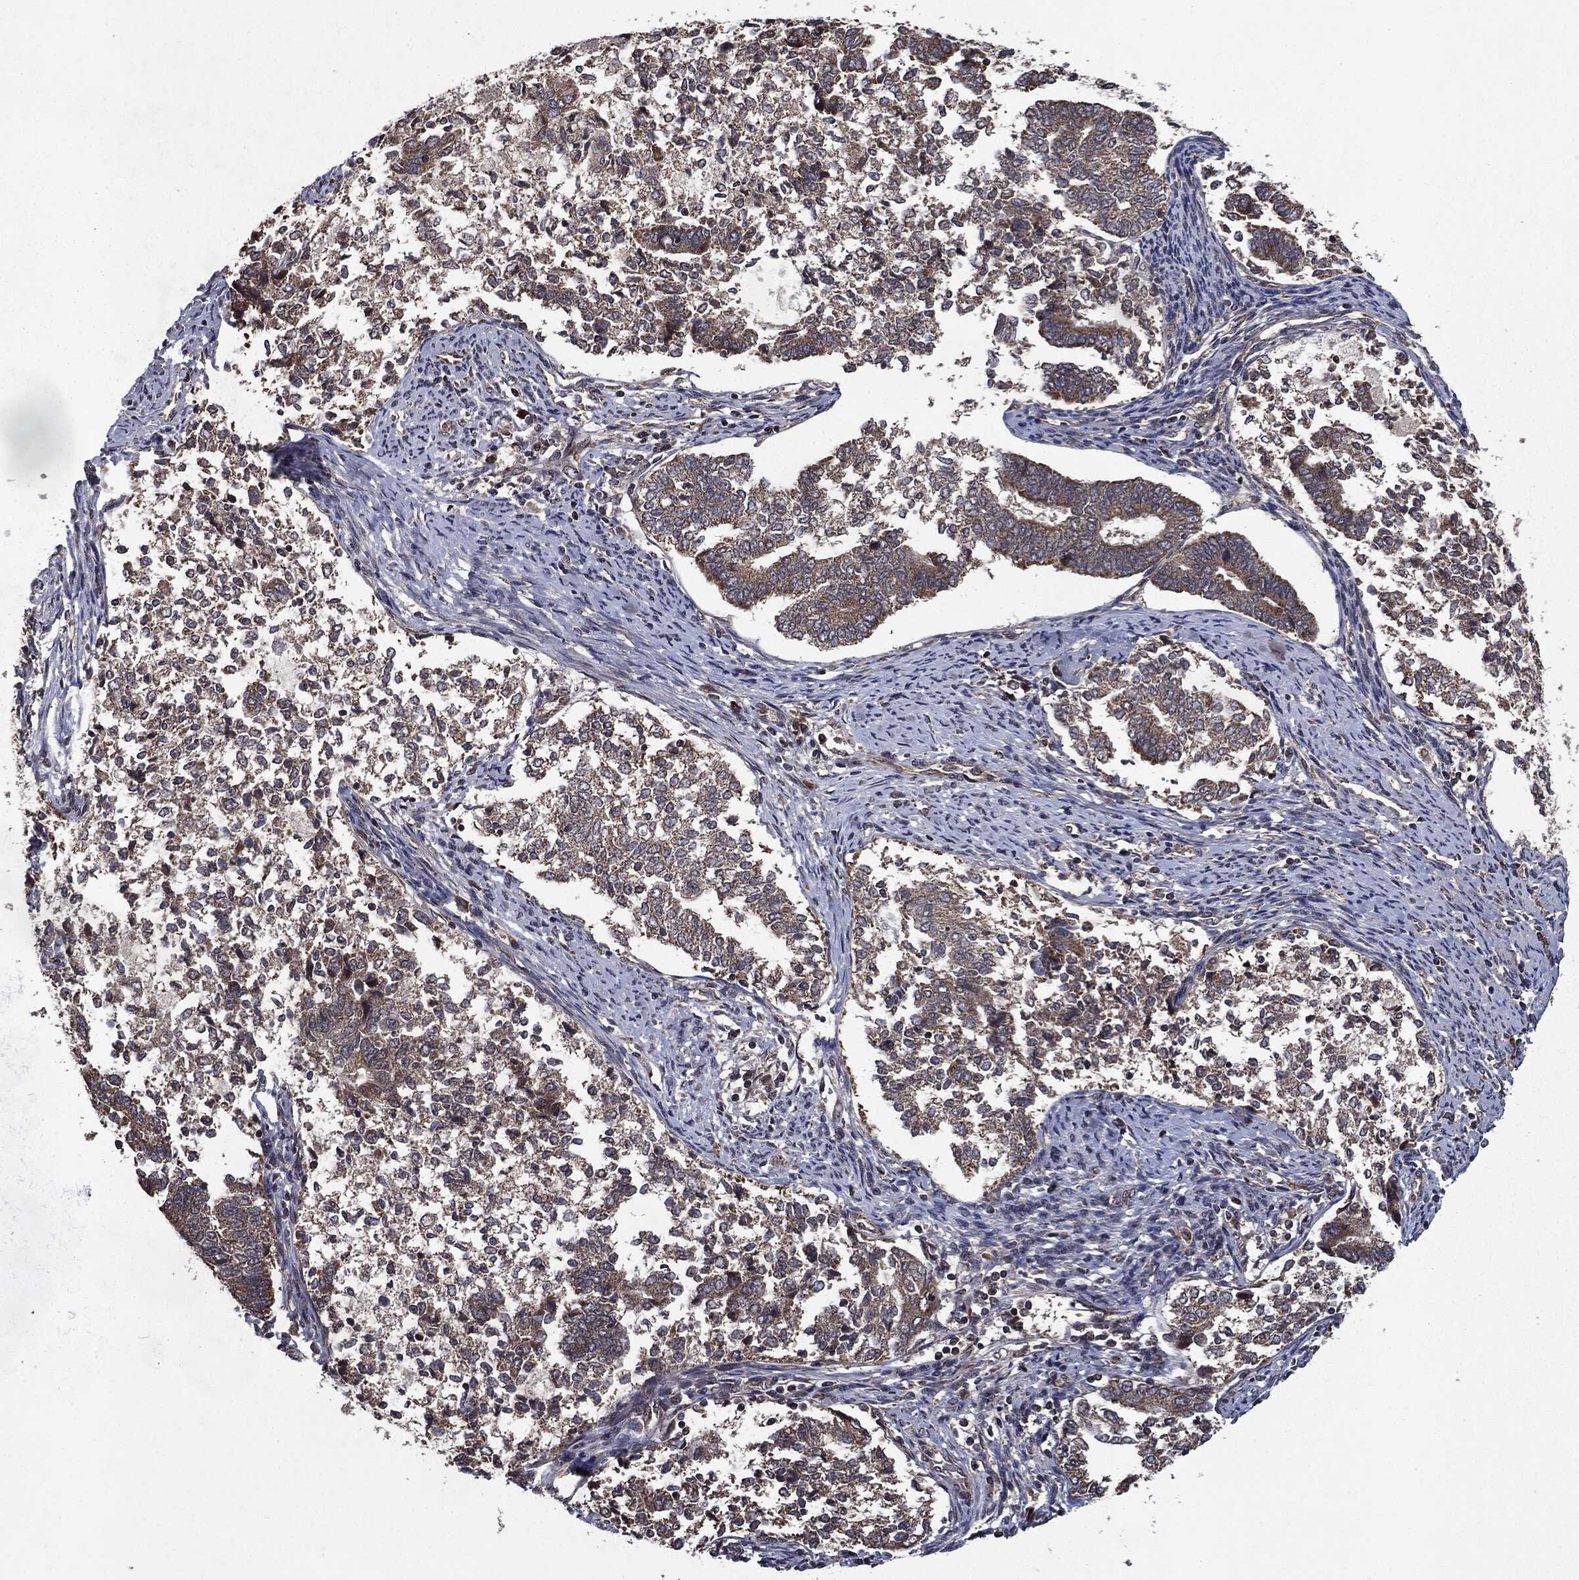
{"staining": {"intensity": "strong", "quantity": "25%-75%", "location": "cytoplasmic/membranous"}, "tissue": "endometrial cancer", "cell_type": "Tumor cells", "image_type": "cancer", "snomed": [{"axis": "morphology", "description": "Adenocarcinoma, NOS"}, {"axis": "topography", "description": "Endometrium"}], "caption": "DAB (3,3'-diaminobenzidine) immunohistochemical staining of human endometrial adenocarcinoma exhibits strong cytoplasmic/membranous protein staining in about 25%-75% of tumor cells.", "gene": "HDAC5", "patient": {"sex": "female", "age": 65}}